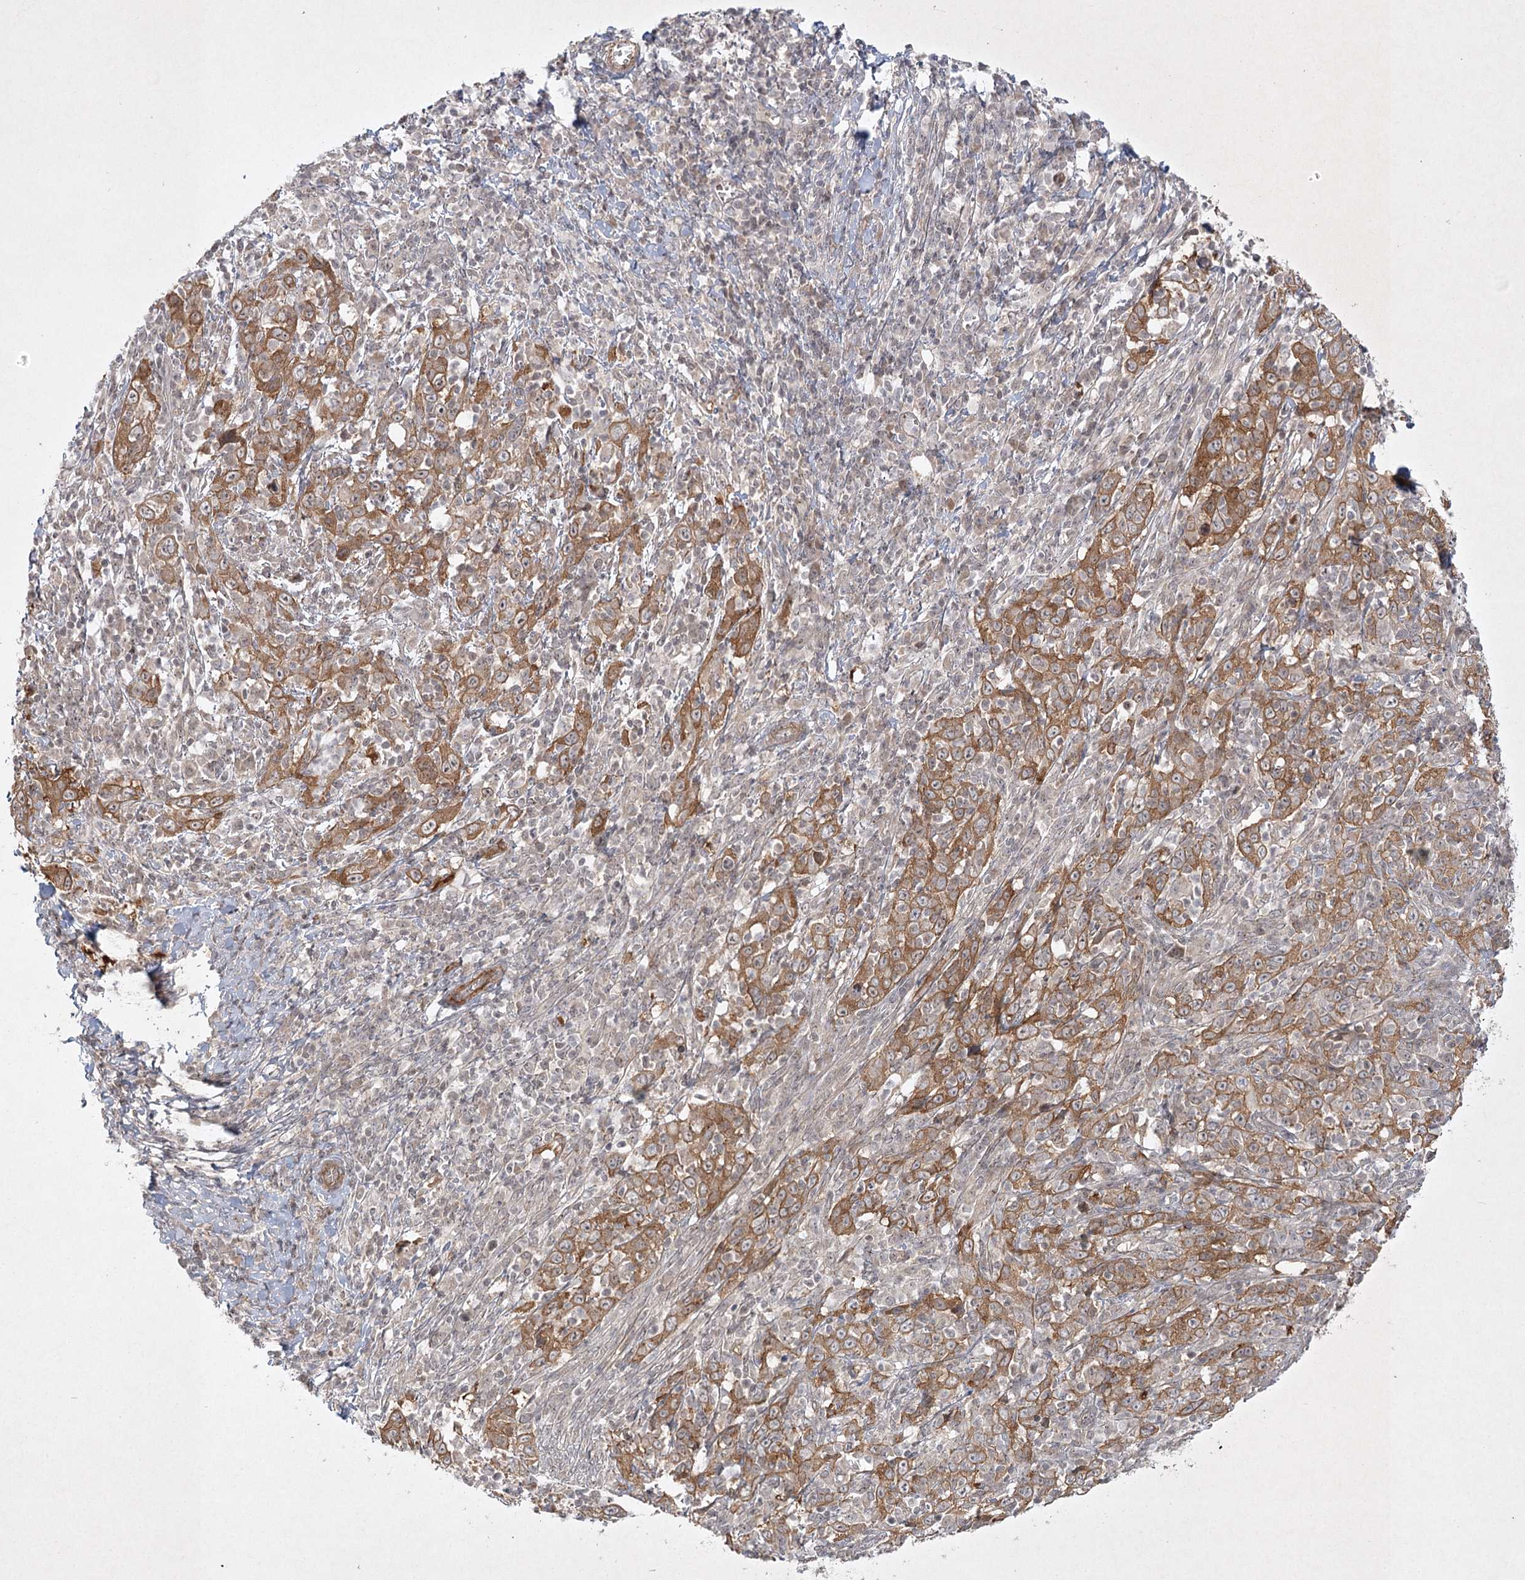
{"staining": {"intensity": "moderate", "quantity": ">75%", "location": "cytoplasmic/membranous"}, "tissue": "cervical cancer", "cell_type": "Tumor cells", "image_type": "cancer", "snomed": [{"axis": "morphology", "description": "Squamous cell carcinoma, NOS"}, {"axis": "topography", "description": "Cervix"}], "caption": "Squamous cell carcinoma (cervical) stained for a protein displays moderate cytoplasmic/membranous positivity in tumor cells.", "gene": "SH2D3A", "patient": {"sex": "female", "age": 46}}